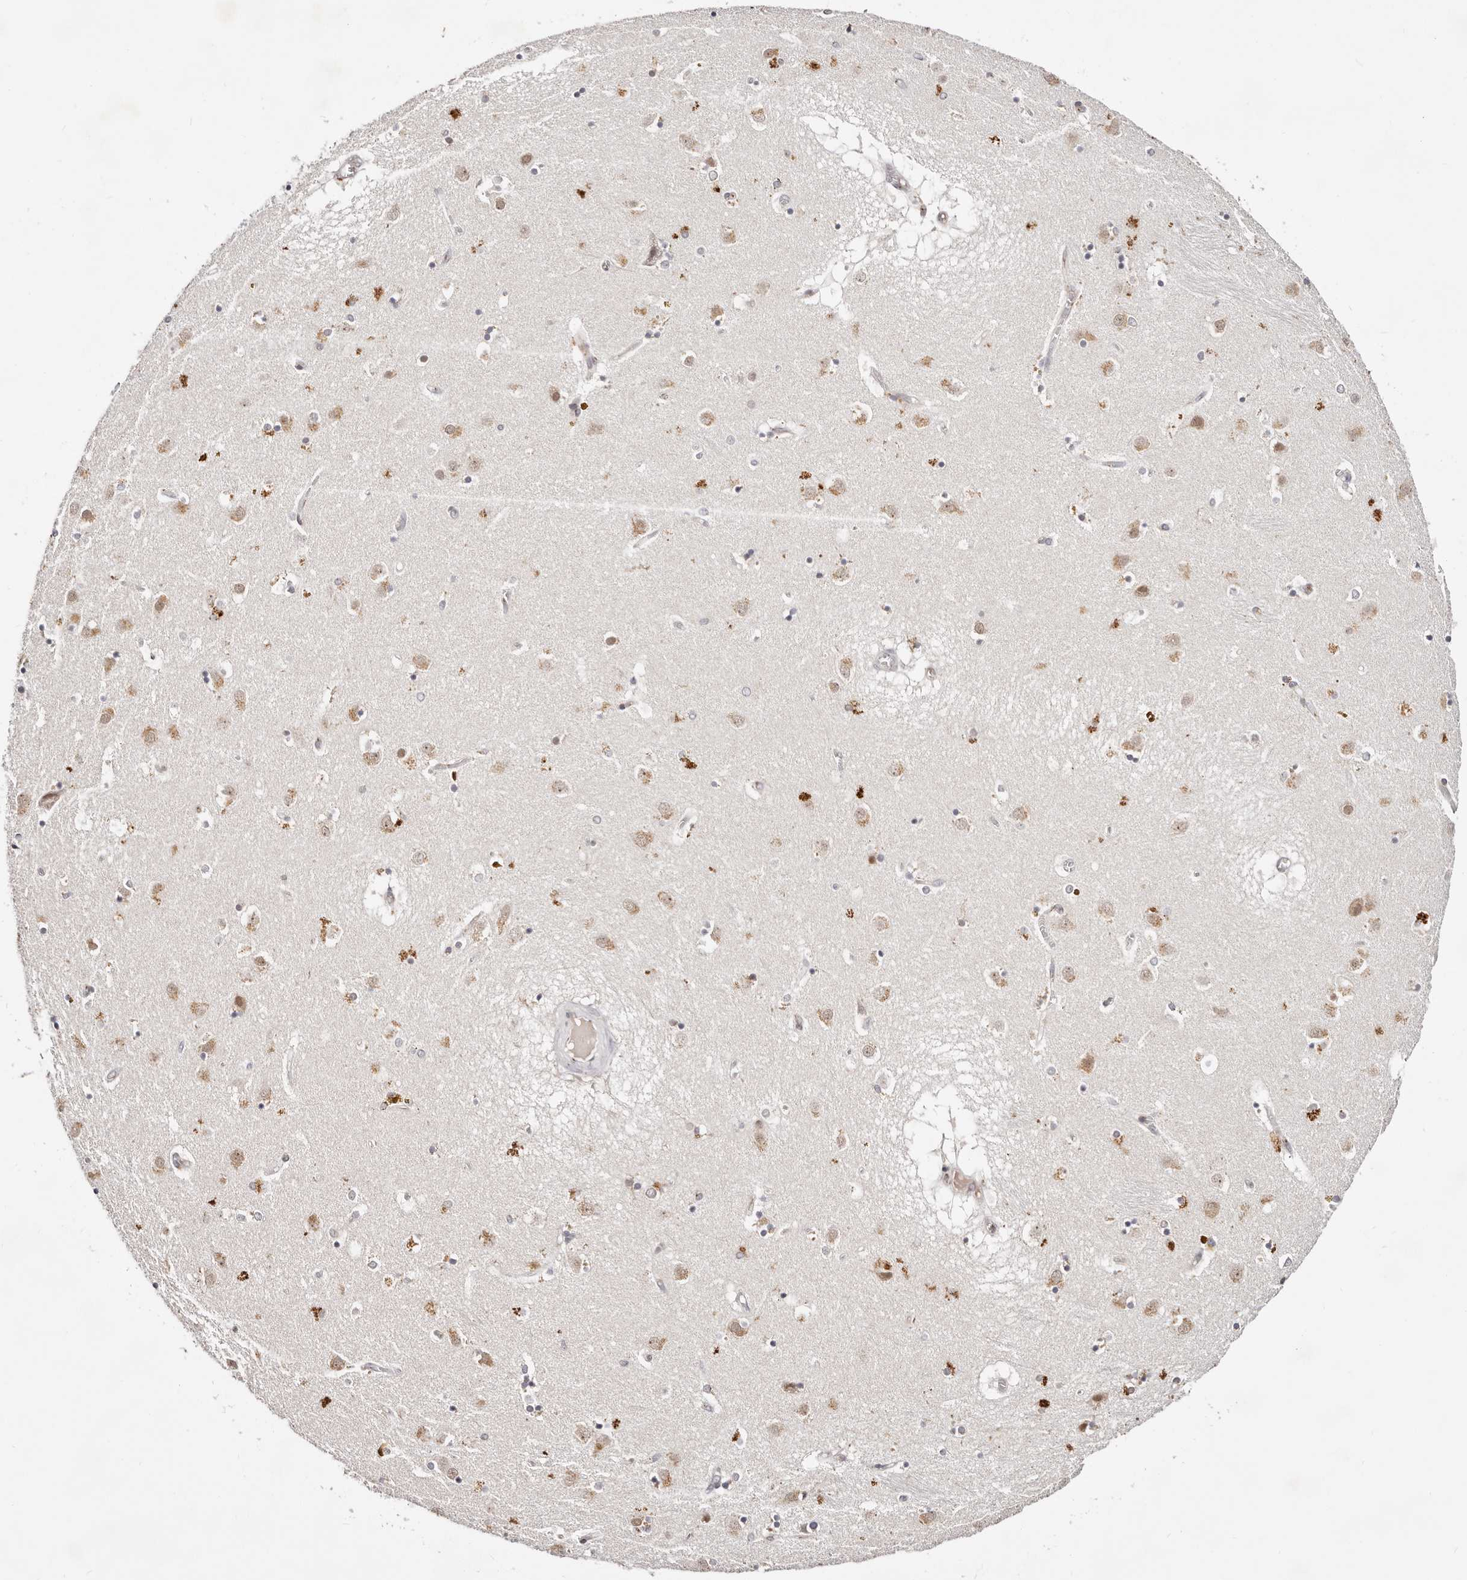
{"staining": {"intensity": "moderate", "quantity": "<25%", "location": "cytoplasmic/membranous,nuclear"}, "tissue": "caudate", "cell_type": "Glial cells", "image_type": "normal", "snomed": [{"axis": "morphology", "description": "Normal tissue, NOS"}, {"axis": "topography", "description": "Lateral ventricle wall"}], "caption": "Protein staining by immunohistochemistry (IHC) demonstrates moderate cytoplasmic/membranous,nuclear staining in about <25% of glial cells in unremarkable caudate.", "gene": "VIPAS39", "patient": {"sex": "male", "age": 70}}